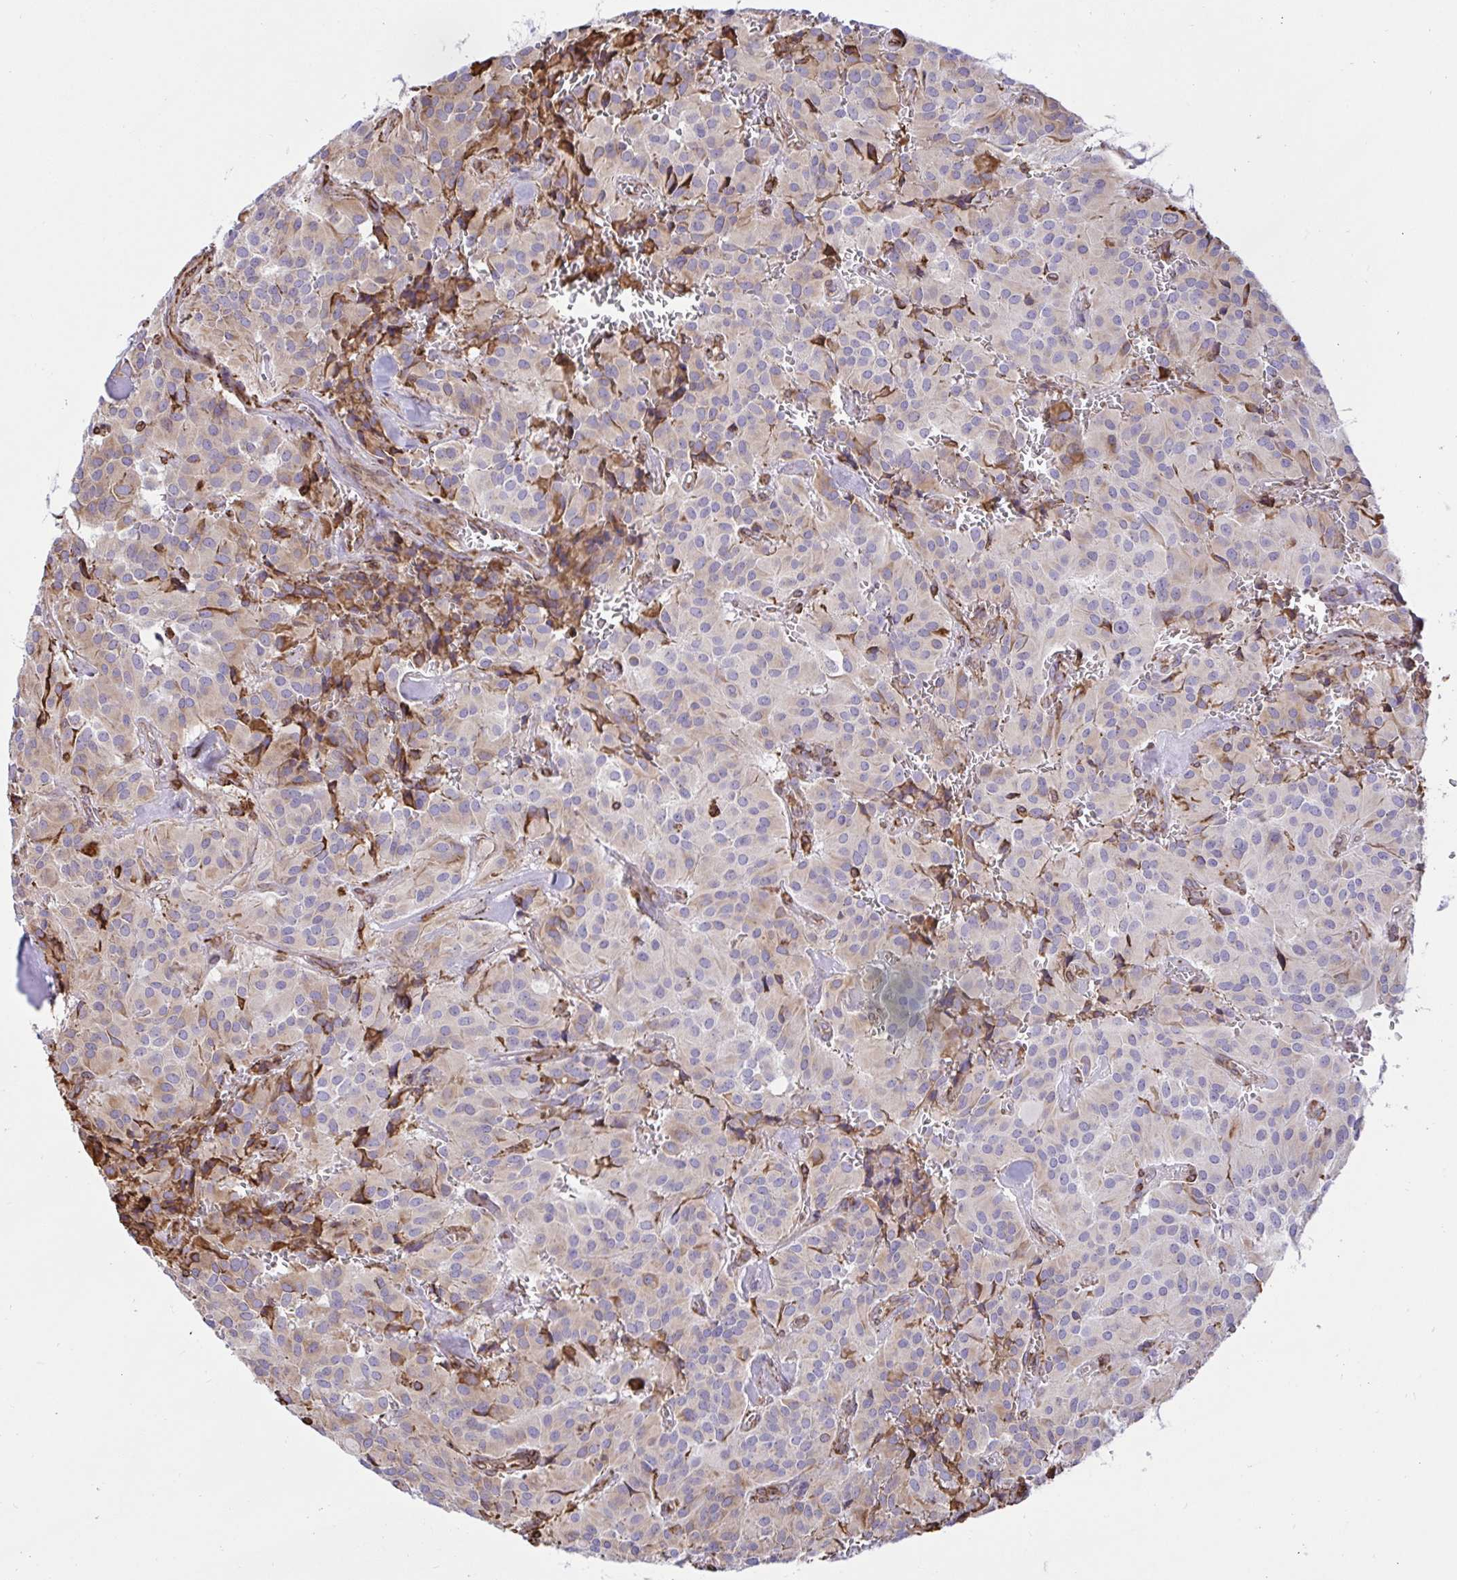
{"staining": {"intensity": "negative", "quantity": "none", "location": "none"}, "tissue": "glioma", "cell_type": "Tumor cells", "image_type": "cancer", "snomed": [{"axis": "morphology", "description": "Glioma, malignant, Low grade"}, {"axis": "topography", "description": "Brain"}], "caption": "Tumor cells show no significant protein positivity in malignant glioma (low-grade).", "gene": "CLGN", "patient": {"sex": "male", "age": 42}}